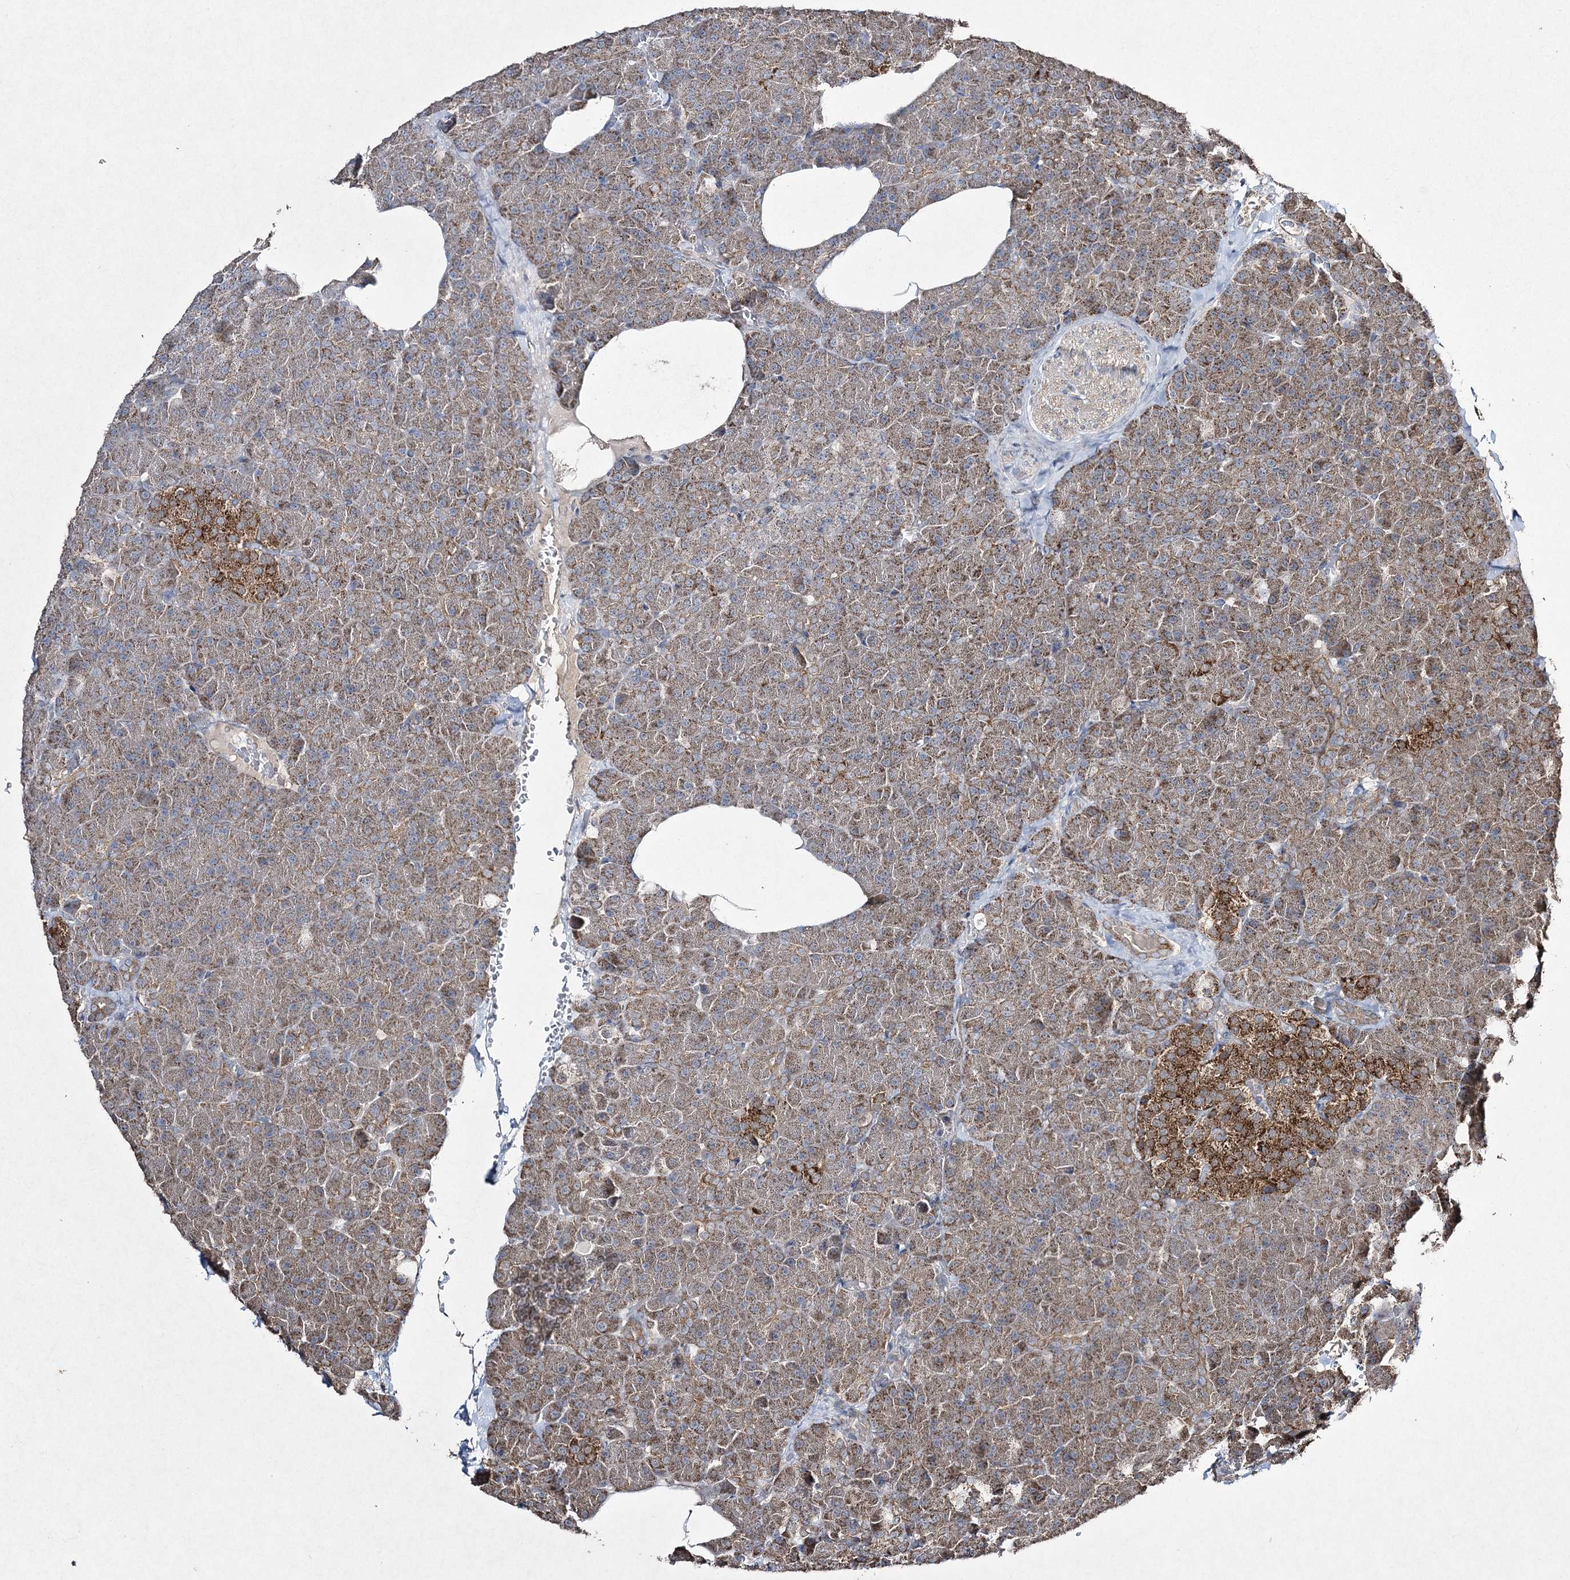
{"staining": {"intensity": "moderate", "quantity": "25%-75%", "location": "cytoplasmic/membranous"}, "tissue": "pancreas", "cell_type": "Exocrine glandular cells", "image_type": "normal", "snomed": [{"axis": "morphology", "description": "Normal tissue, NOS"}, {"axis": "morphology", "description": "Carcinoid, malignant, NOS"}, {"axis": "topography", "description": "Pancreas"}], "caption": "The histopathology image reveals staining of unremarkable pancreas, revealing moderate cytoplasmic/membranous protein staining (brown color) within exocrine glandular cells.", "gene": "GRSF1", "patient": {"sex": "female", "age": 35}}